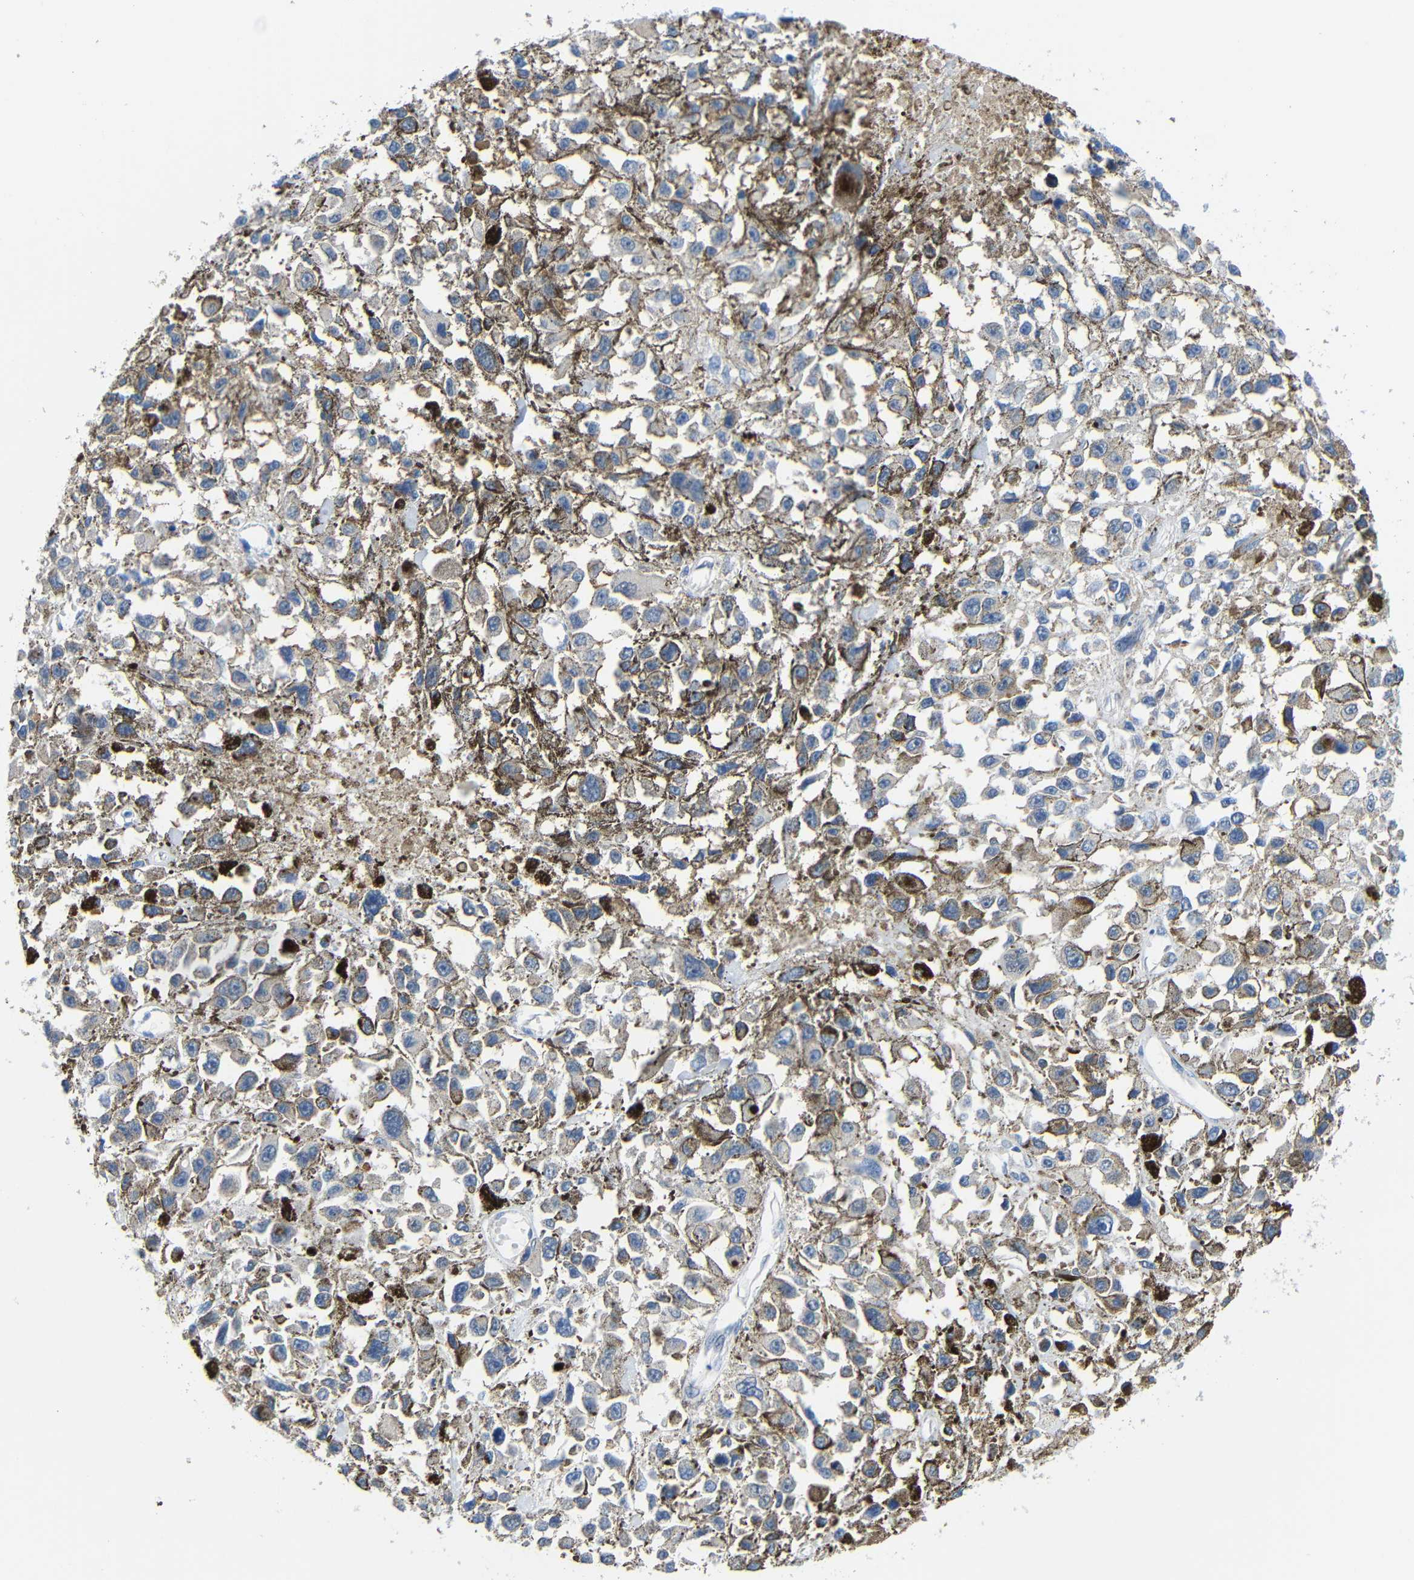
{"staining": {"intensity": "negative", "quantity": "none", "location": "none"}, "tissue": "melanoma", "cell_type": "Tumor cells", "image_type": "cancer", "snomed": [{"axis": "morphology", "description": "Malignant melanoma, Metastatic site"}, {"axis": "topography", "description": "Lymph node"}], "caption": "Immunohistochemistry of malignant melanoma (metastatic site) shows no positivity in tumor cells.", "gene": "NEGR1", "patient": {"sex": "male", "age": 59}}